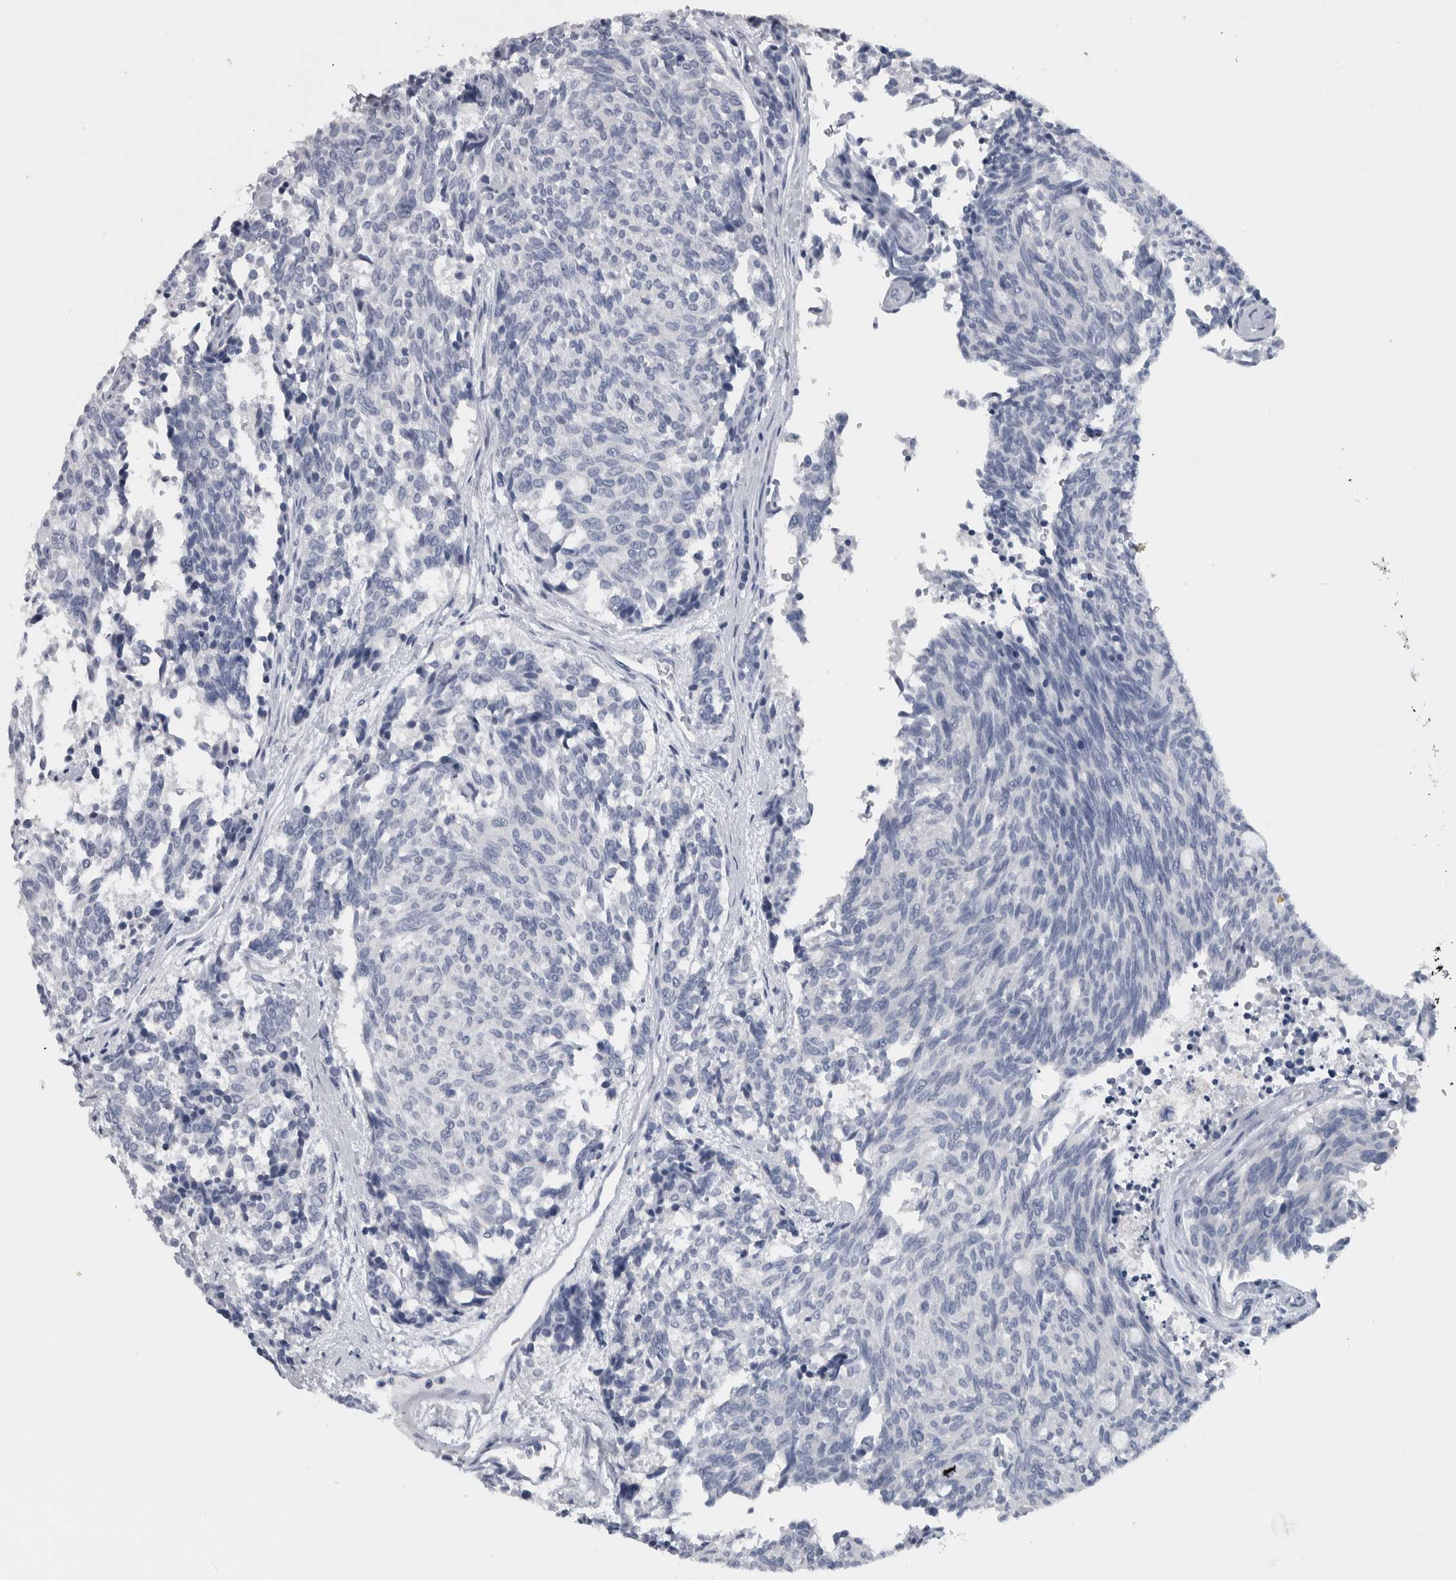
{"staining": {"intensity": "negative", "quantity": "none", "location": "none"}, "tissue": "carcinoid", "cell_type": "Tumor cells", "image_type": "cancer", "snomed": [{"axis": "morphology", "description": "Carcinoid, malignant, NOS"}, {"axis": "topography", "description": "Pancreas"}], "caption": "An immunohistochemistry (IHC) micrograph of carcinoid is shown. There is no staining in tumor cells of carcinoid. (DAB (3,3'-diaminobenzidine) immunohistochemistry (IHC), high magnification).", "gene": "CDH17", "patient": {"sex": "female", "age": 54}}